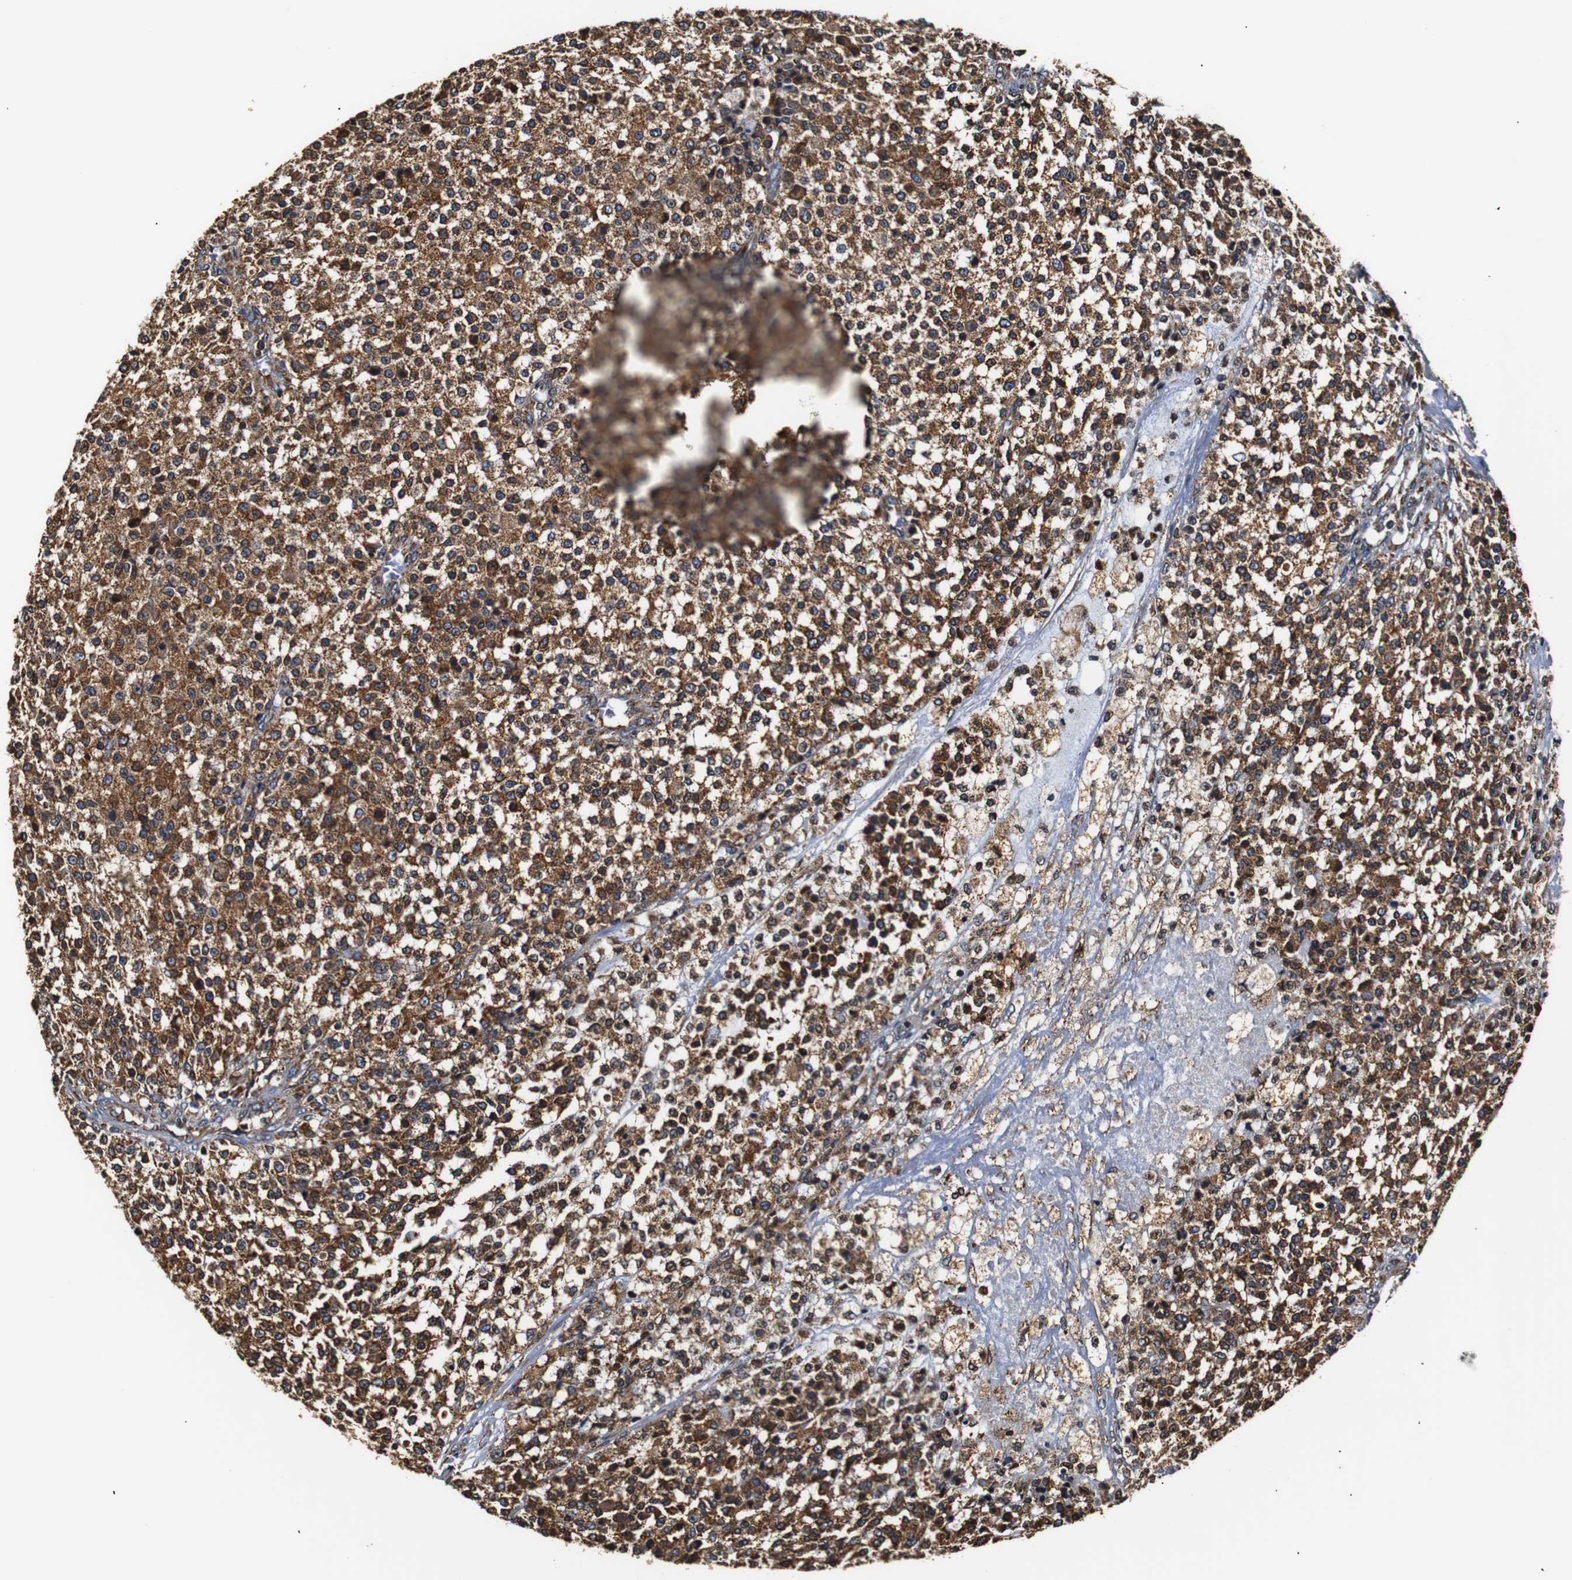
{"staining": {"intensity": "moderate", "quantity": ">75%", "location": "cytoplasmic/membranous"}, "tissue": "testis cancer", "cell_type": "Tumor cells", "image_type": "cancer", "snomed": [{"axis": "morphology", "description": "Seminoma, NOS"}, {"axis": "topography", "description": "Testis"}], "caption": "Brown immunohistochemical staining in human seminoma (testis) reveals moderate cytoplasmic/membranous expression in approximately >75% of tumor cells.", "gene": "HHIP", "patient": {"sex": "male", "age": 59}}